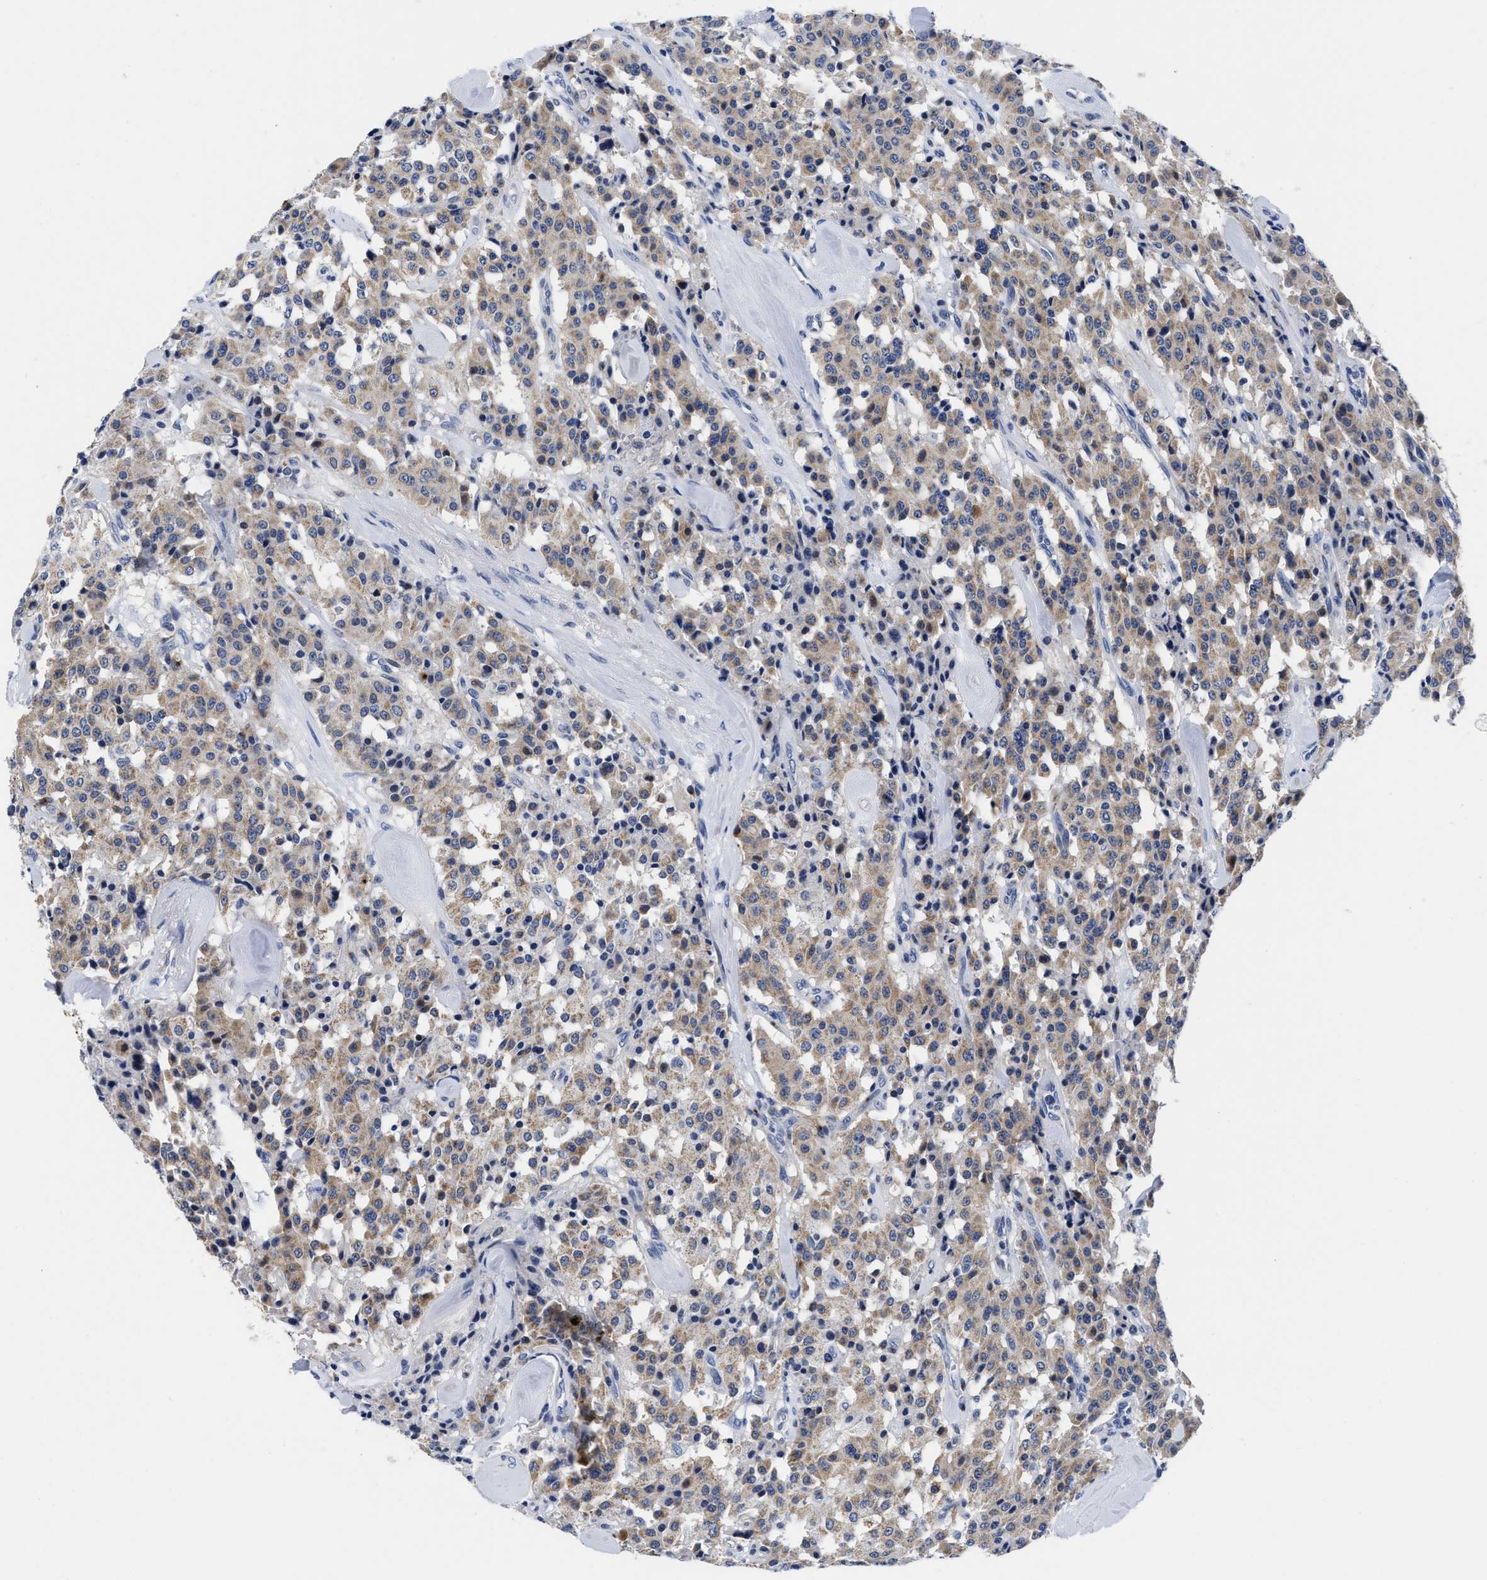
{"staining": {"intensity": "weak", "quantity": ">75%", "location": "cytoplasmic/membranous"}, "tissue": "carcinoid", "cell_type": "Tumor cells", "image_type": "cancer", "snomed": [{"axis": "morphology", "description": "Carcinoid, malignant, NOS"}, {"axis": "topography", "description": "Lung"}], "caption": "Carcinoid was stained to show a protein in brown. There is low levels of weak cytoplasmic/membranous expression in about >75% of tumor cells.", "gene": "SLC35F1", "patient": {"sex": "male", "age": 30}}